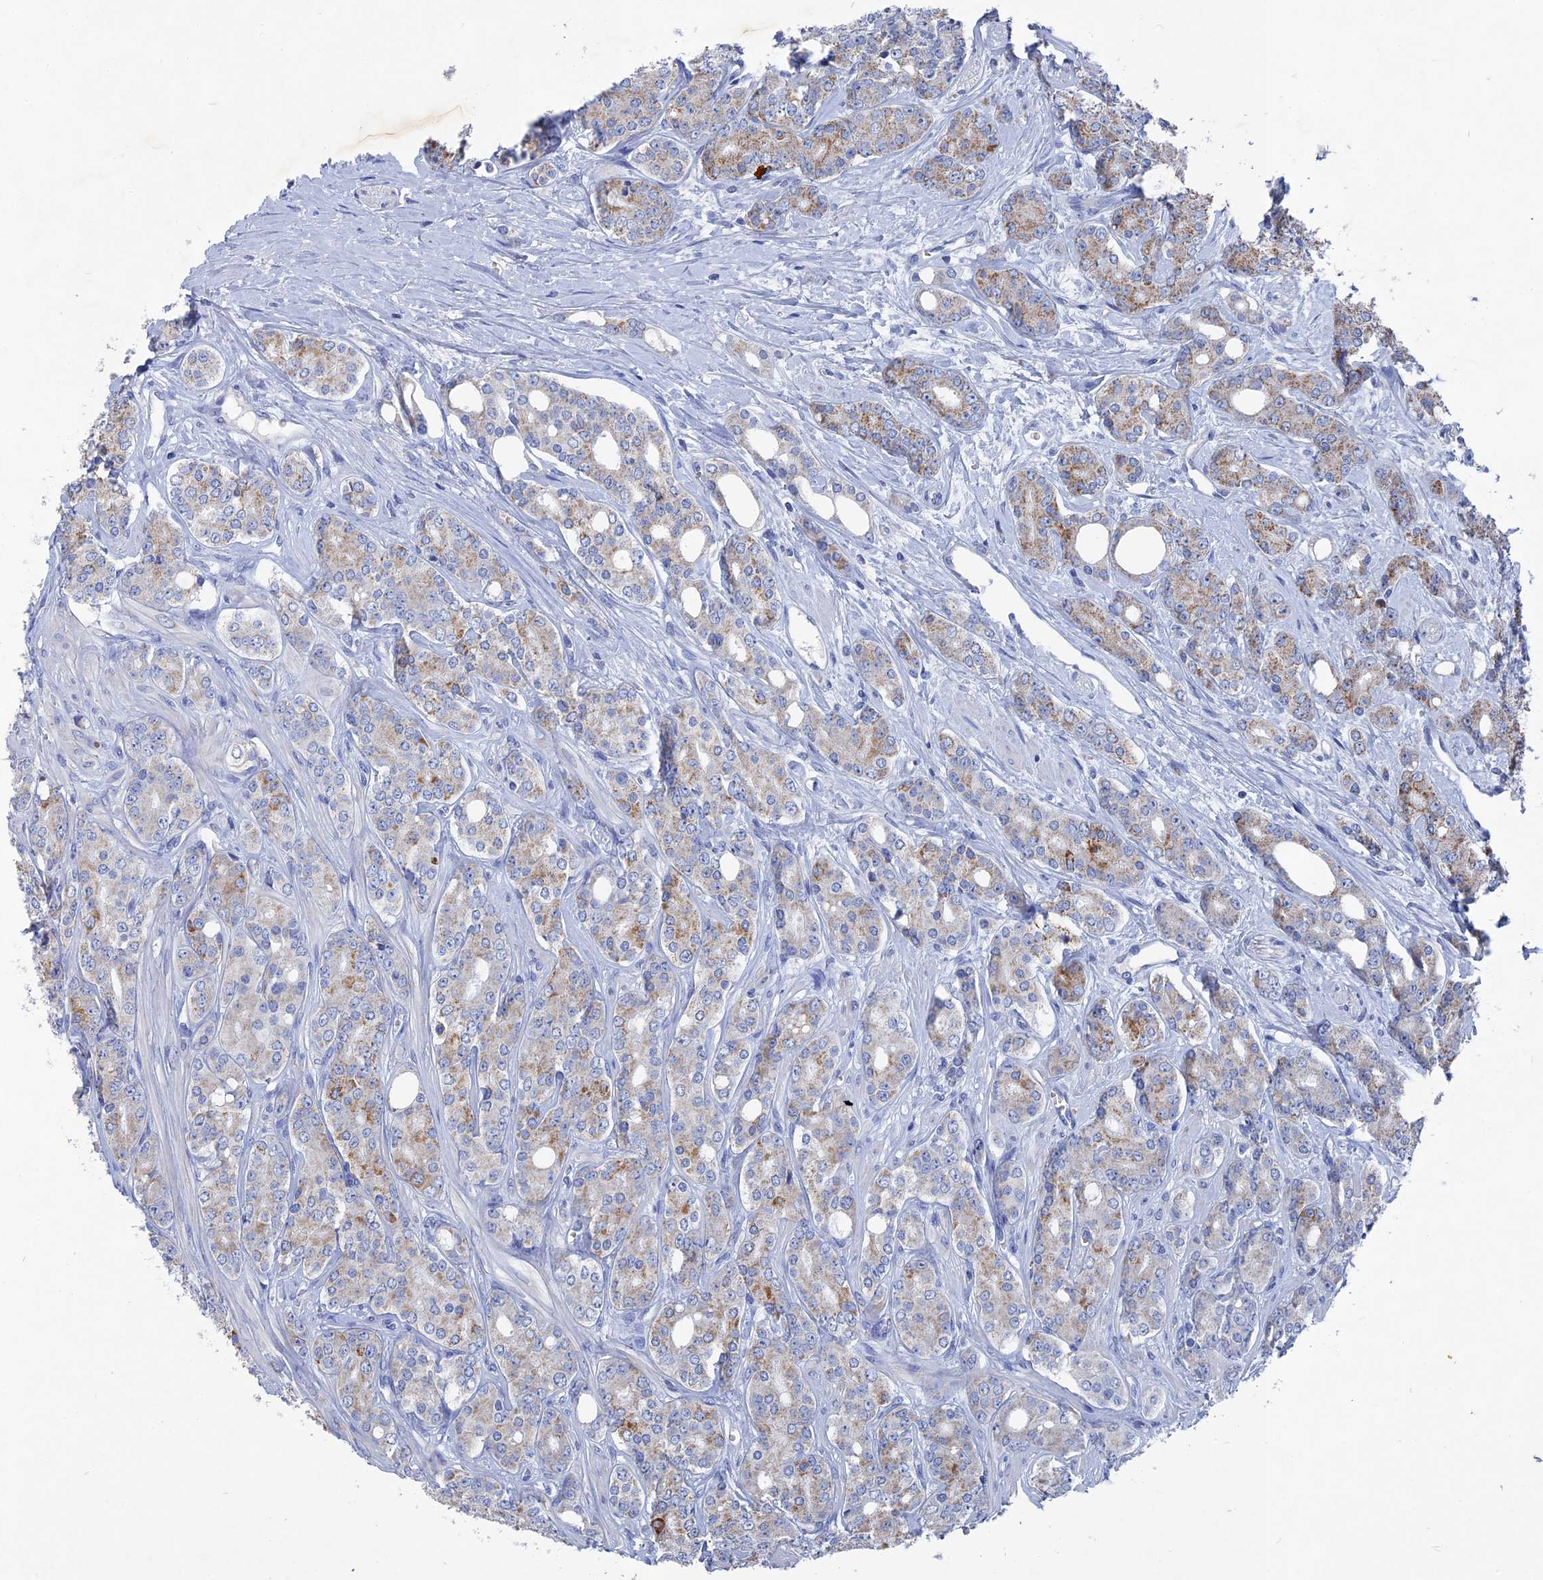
{"staining": {"intensity": "moderate", "quantity": "25%-75%", "location": "cytoplasmic/membranous"}, "tissue": "prostate cancer", "cell_type": "Tumor cells", "image_type": "cancer", "snomed": [{"axis": "morphology", "description": "Adenocarcinoma, High grade"}, {"axis": "topography", "description": "Prostate"}], "caption": "A micrograph of prostate adenocarcinoma (high-grade) stained for a protein demonstrates moderate cytoplasmic/membranous brown staining in tumor cells.", "gene": "HIGD1A", "patient": {"sex": "male", "age": 62}}